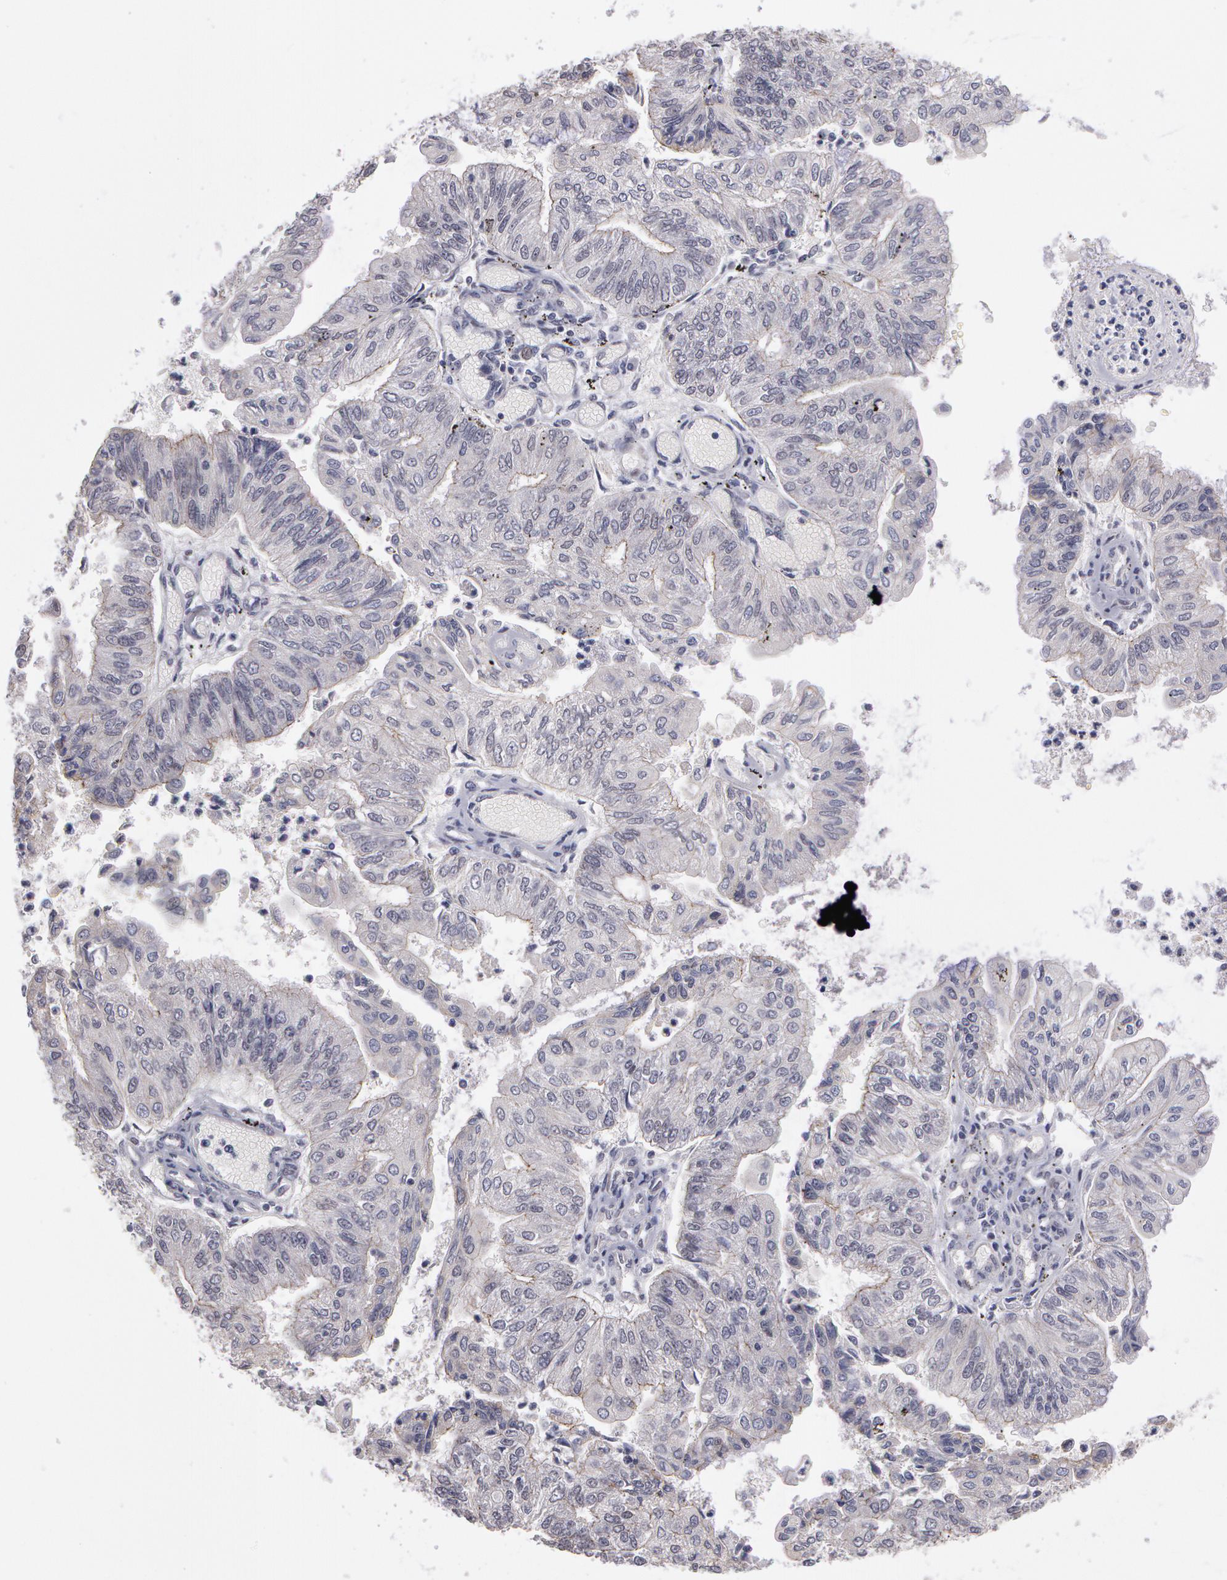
{"staining": {"intensity": "negative", "quantity": "none", "location": "none"}, "tissue": "endometrial cancer", "cell_type": "Tumor cells", "image_type": "cancer", "snomed": [{"axis": "morphology", "description": "Adenocarcinoma, NOS"}, {"axis": "topography", "description": "Endometrium"}], "caption": "The micrograph reveals no significant expression in tumor cells of endometrial adenocarcinoma.", "gene": "PRICKLE1", "patient": {"sex": "female", "age": 59}}